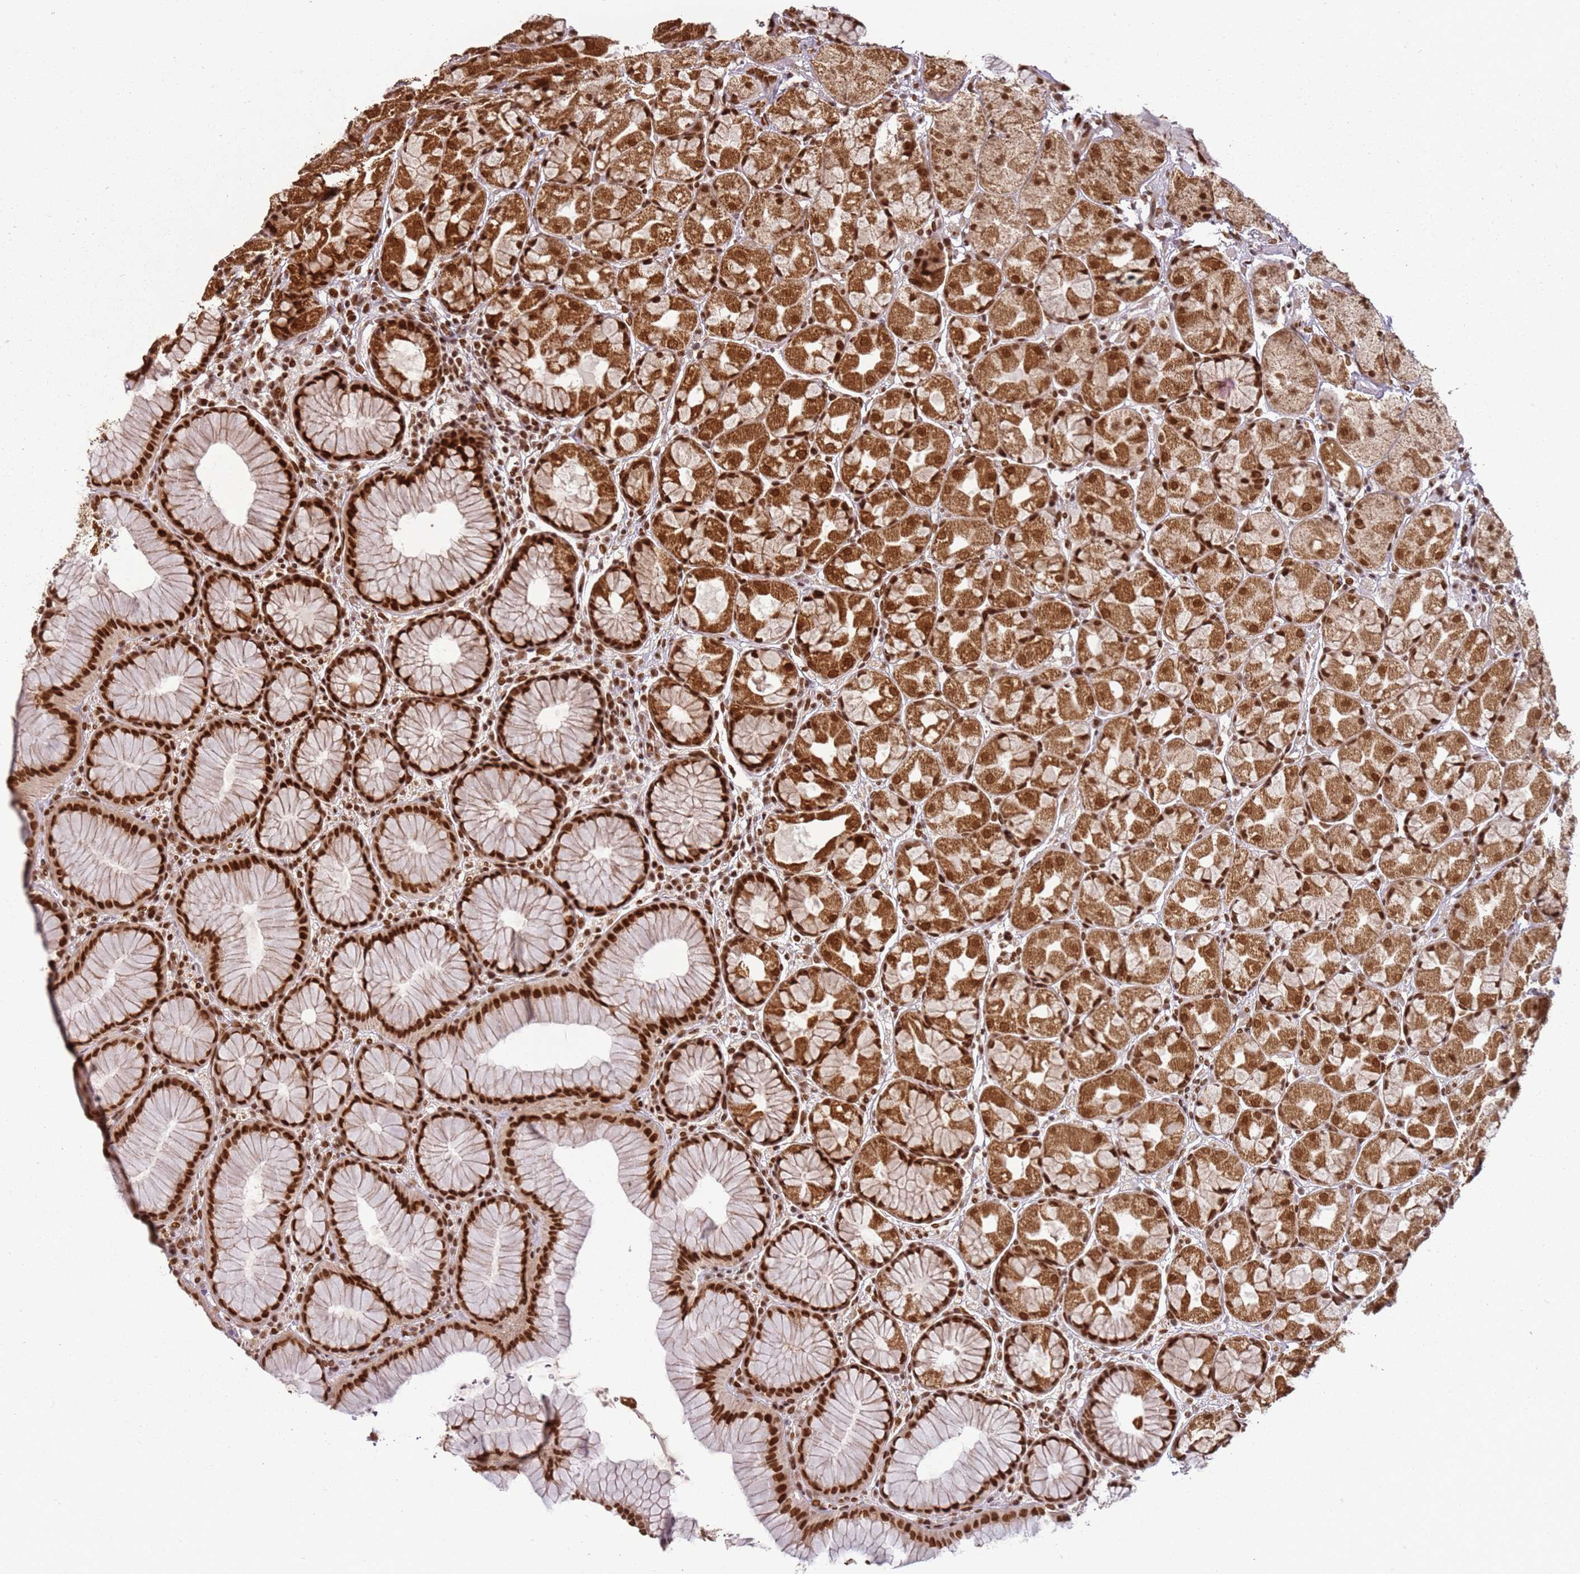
{"staining": {"intensity": "strong", "quantity": ">75%", "location": "cytoplasmic/membranous,nuclear"}, "tissue": "stomach", "cell_type": "Glandular cells", "image_type": "normal", "snomed": [{"axis": "morphology", "description": "Normal tissue, NOS"}, {"axis": "topography", "description": "Stomach"}], "caption": "DAB immunohistochemical staining of benign human stomach reveals strong cytoplasmic/membranous,nuclear protein positivity in about >75% of glandular cells.", "gene": "TENT4A", "patient": {"sex": "male", "age": 57}}